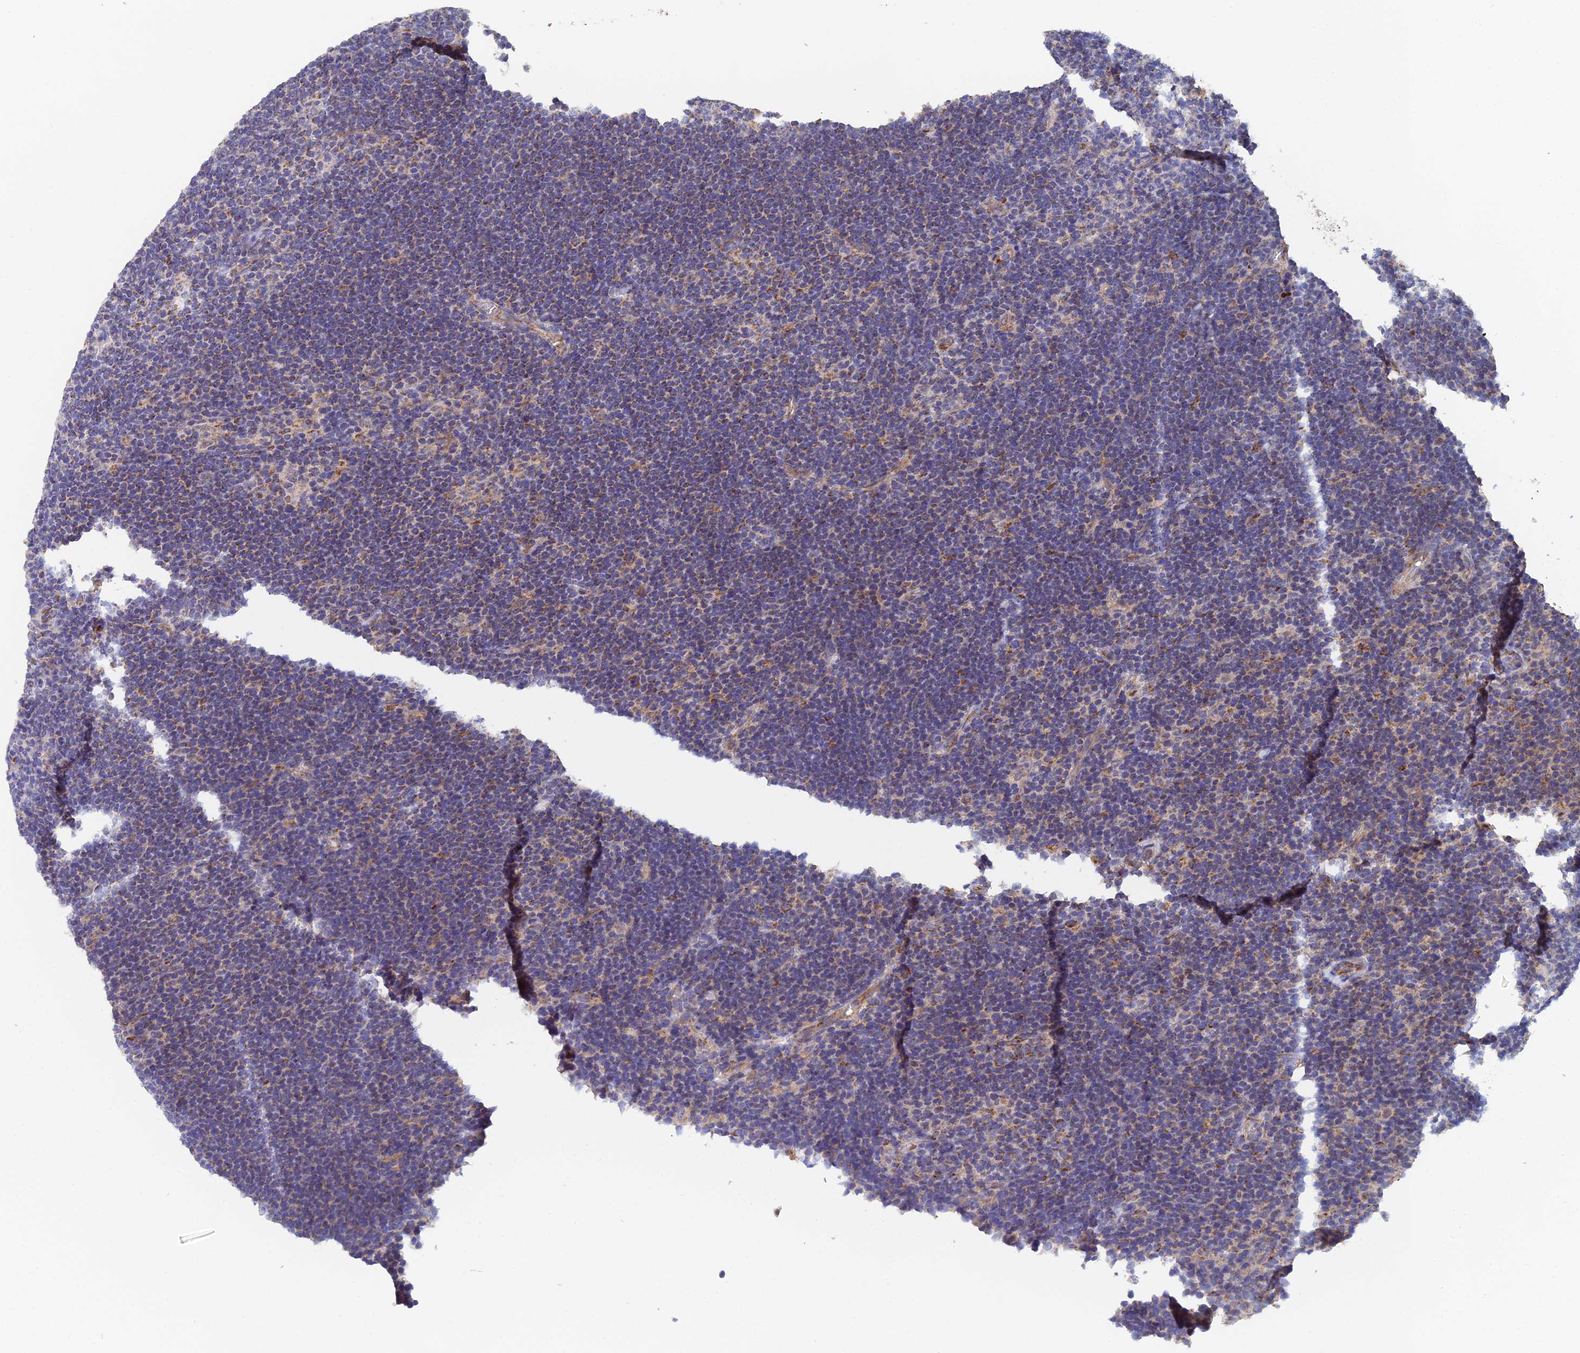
{"staining": {"intensity": "moderate", "quantity": ">75%", "location": "cytoplasmic/membranous"}, "tissue": "lymphoma", "cell_type": "Tumor cells", "image_type": "cancer", "snomed": [{"axis": "morphology", "description": "Hodgkin's disease, NOS"}, {"axis": "topography", "description": "Lymph node"}], "caption": "Hodgkin's disease tissue reveals moderate cytoplasmic/membranous staining in approximately >75% of tumor cells, visualized by immunohistochemistry. Nuclei are stained in blue.", "gene": "ECSIT", "patient": {"sex": "female", "age": 57}}